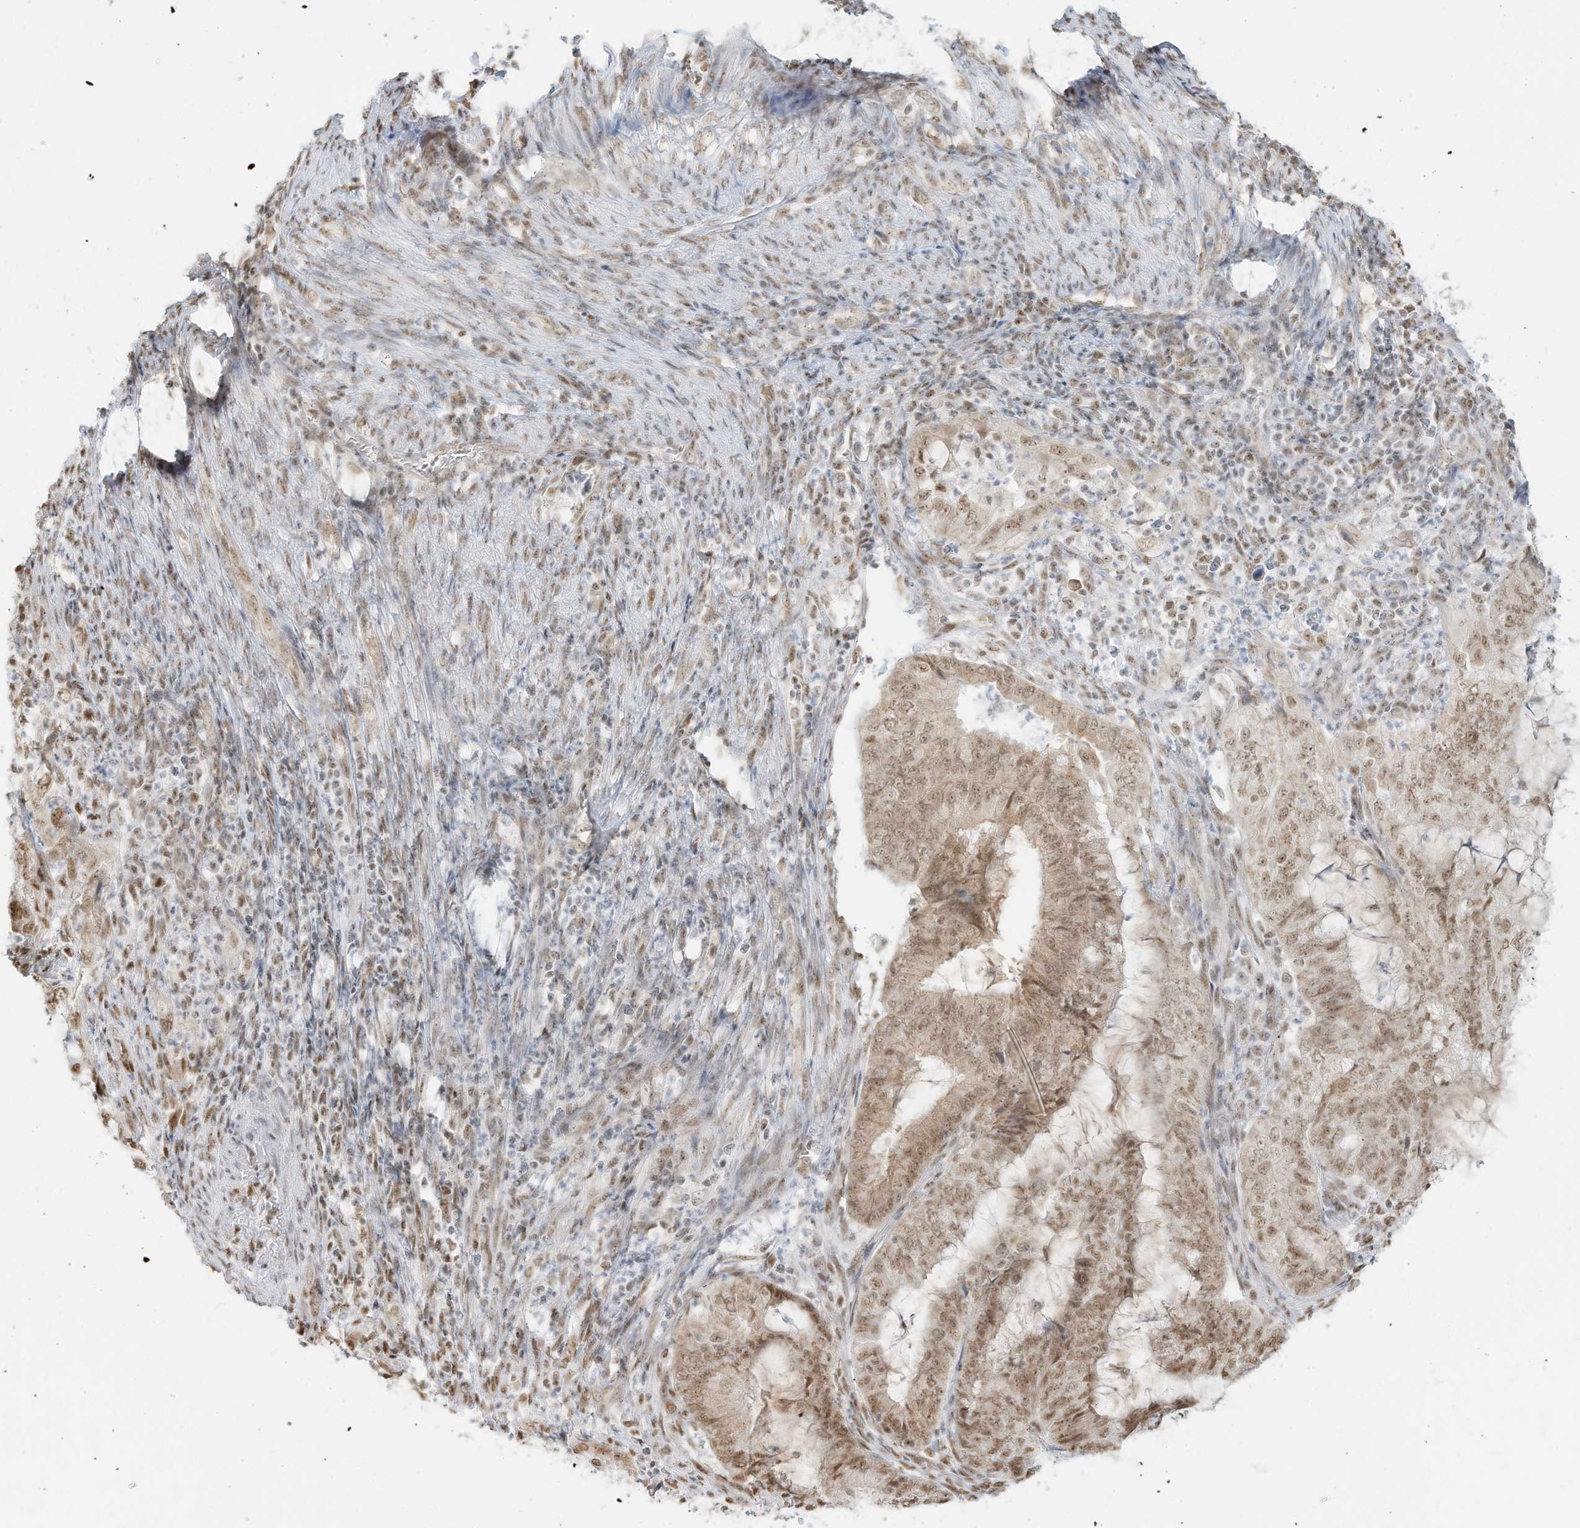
{"staining": {"intensity": "moderate", "quantity": ">75%", "location": "cytoplasmic/membranous,nuclear"}, "tissue": "endometrial cancer", "cell_type": "Tumor cells", "image_type": "cancer", "snomed": [{"axis": "morphology", "description": "Adenocarcinoma, NOS"}, {"axis": "topography", "description": "Endometrium"}], "caption": "About >75% of tumor cells in human endometrial cancer exhibit moderate cytoplasmic/membranous and nuclear protein staining as visualized by brown immunohistochemical staining.", "gene": "NHSL1", "patient": {"sex": "female", "age": 51}}